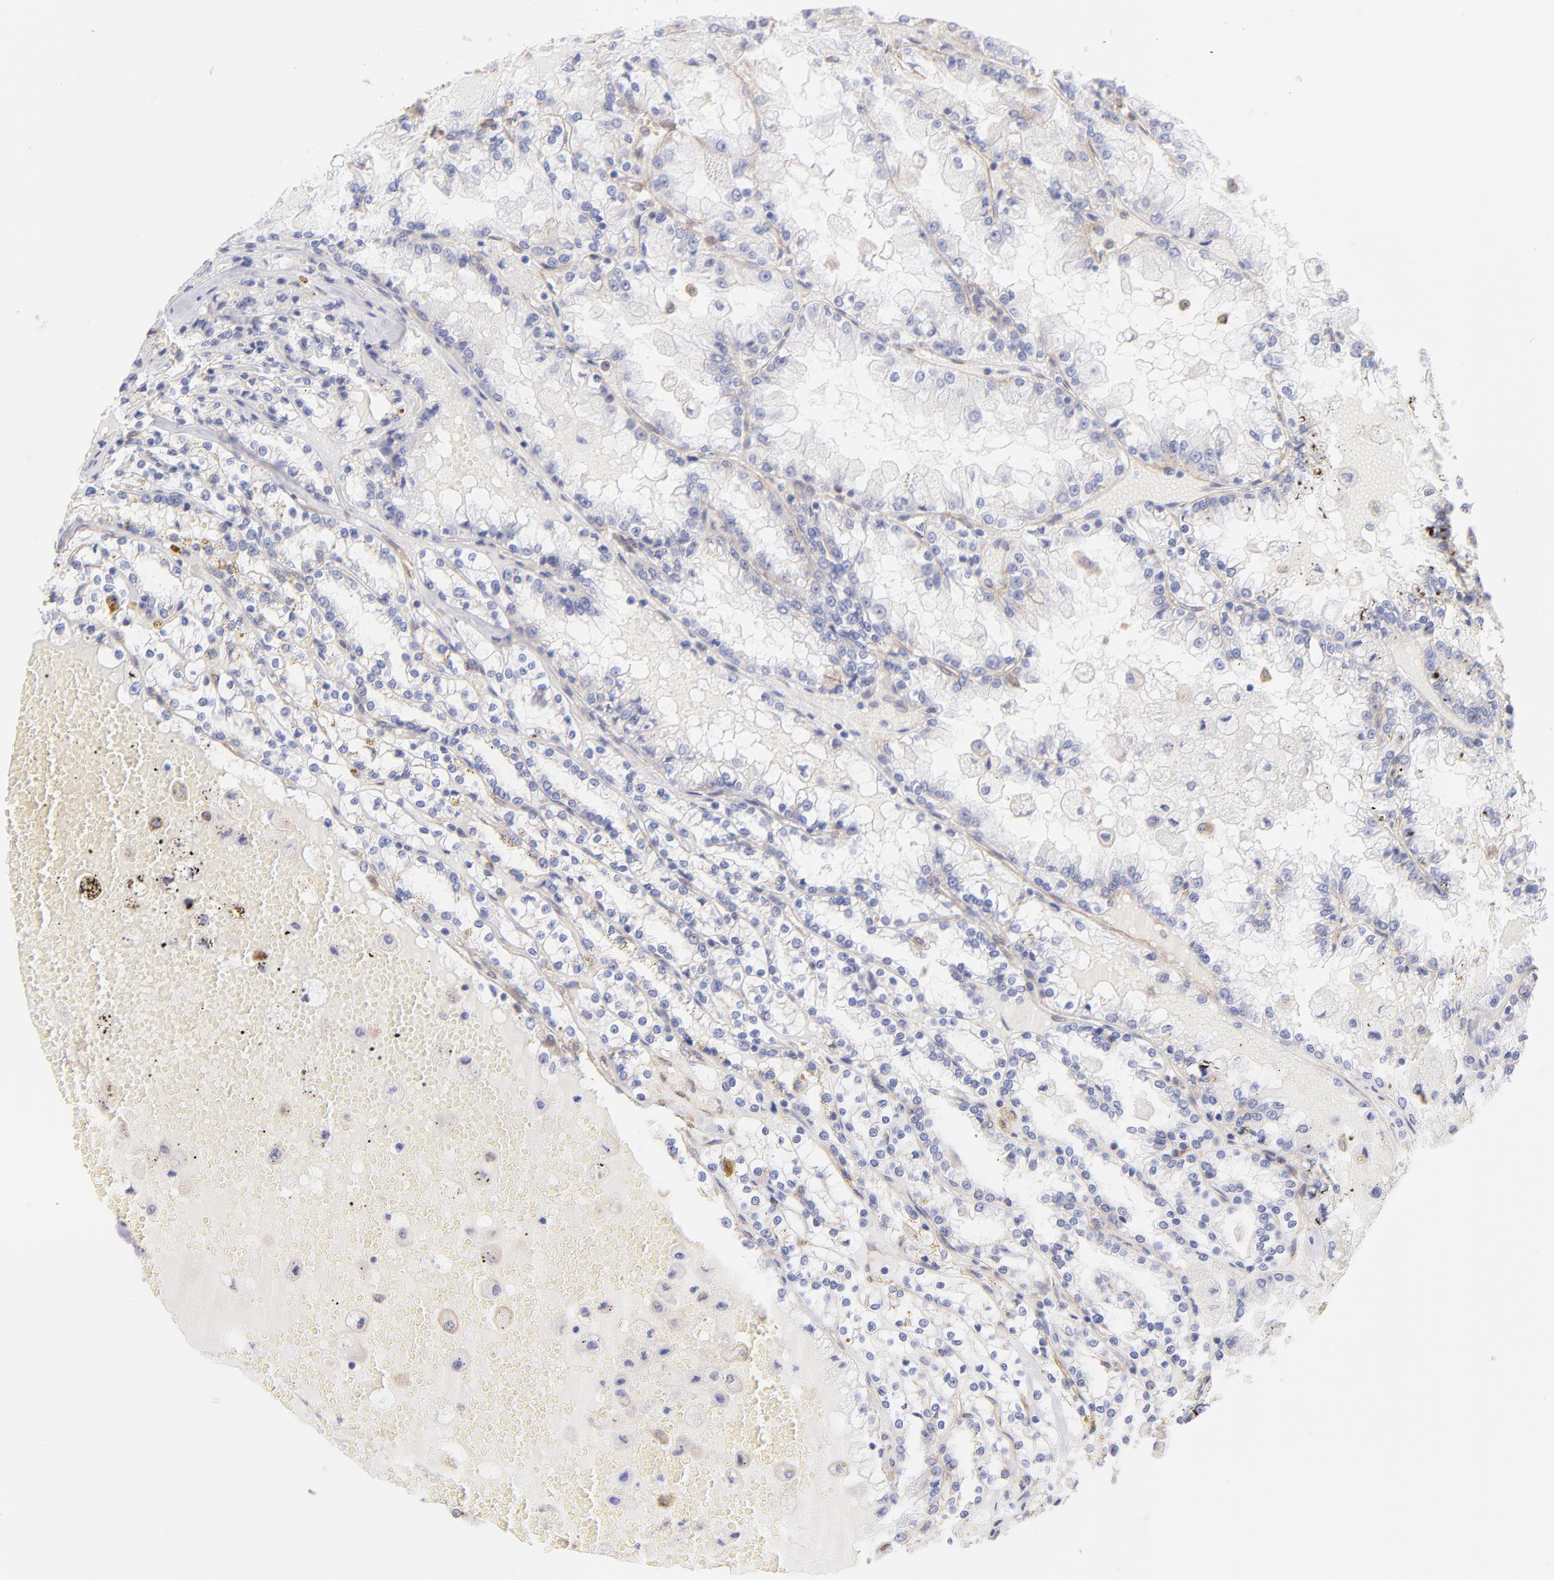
{"staining": {"intensity": "negative", "quantity": "none", "location": "none"}, "tissue": "renal cancer", "cell_type": "Tumor cells", "image_type": "cancer", "snomed": [{"axis": "morphology", "description": "Adenocarcinoma, NOS"}, {"axis": "topography", "description": "Kidney"}], "caption": "Tumor cells are negative for brown protein staining in renal cancer (adenocarcinoma). Brightfield microscopy of IHC stained with DAB (brown) and hematoxylin (blue), captured at high magnification.", "gene": "PLEC", "patient": {"sex": "female", "age": 56}}